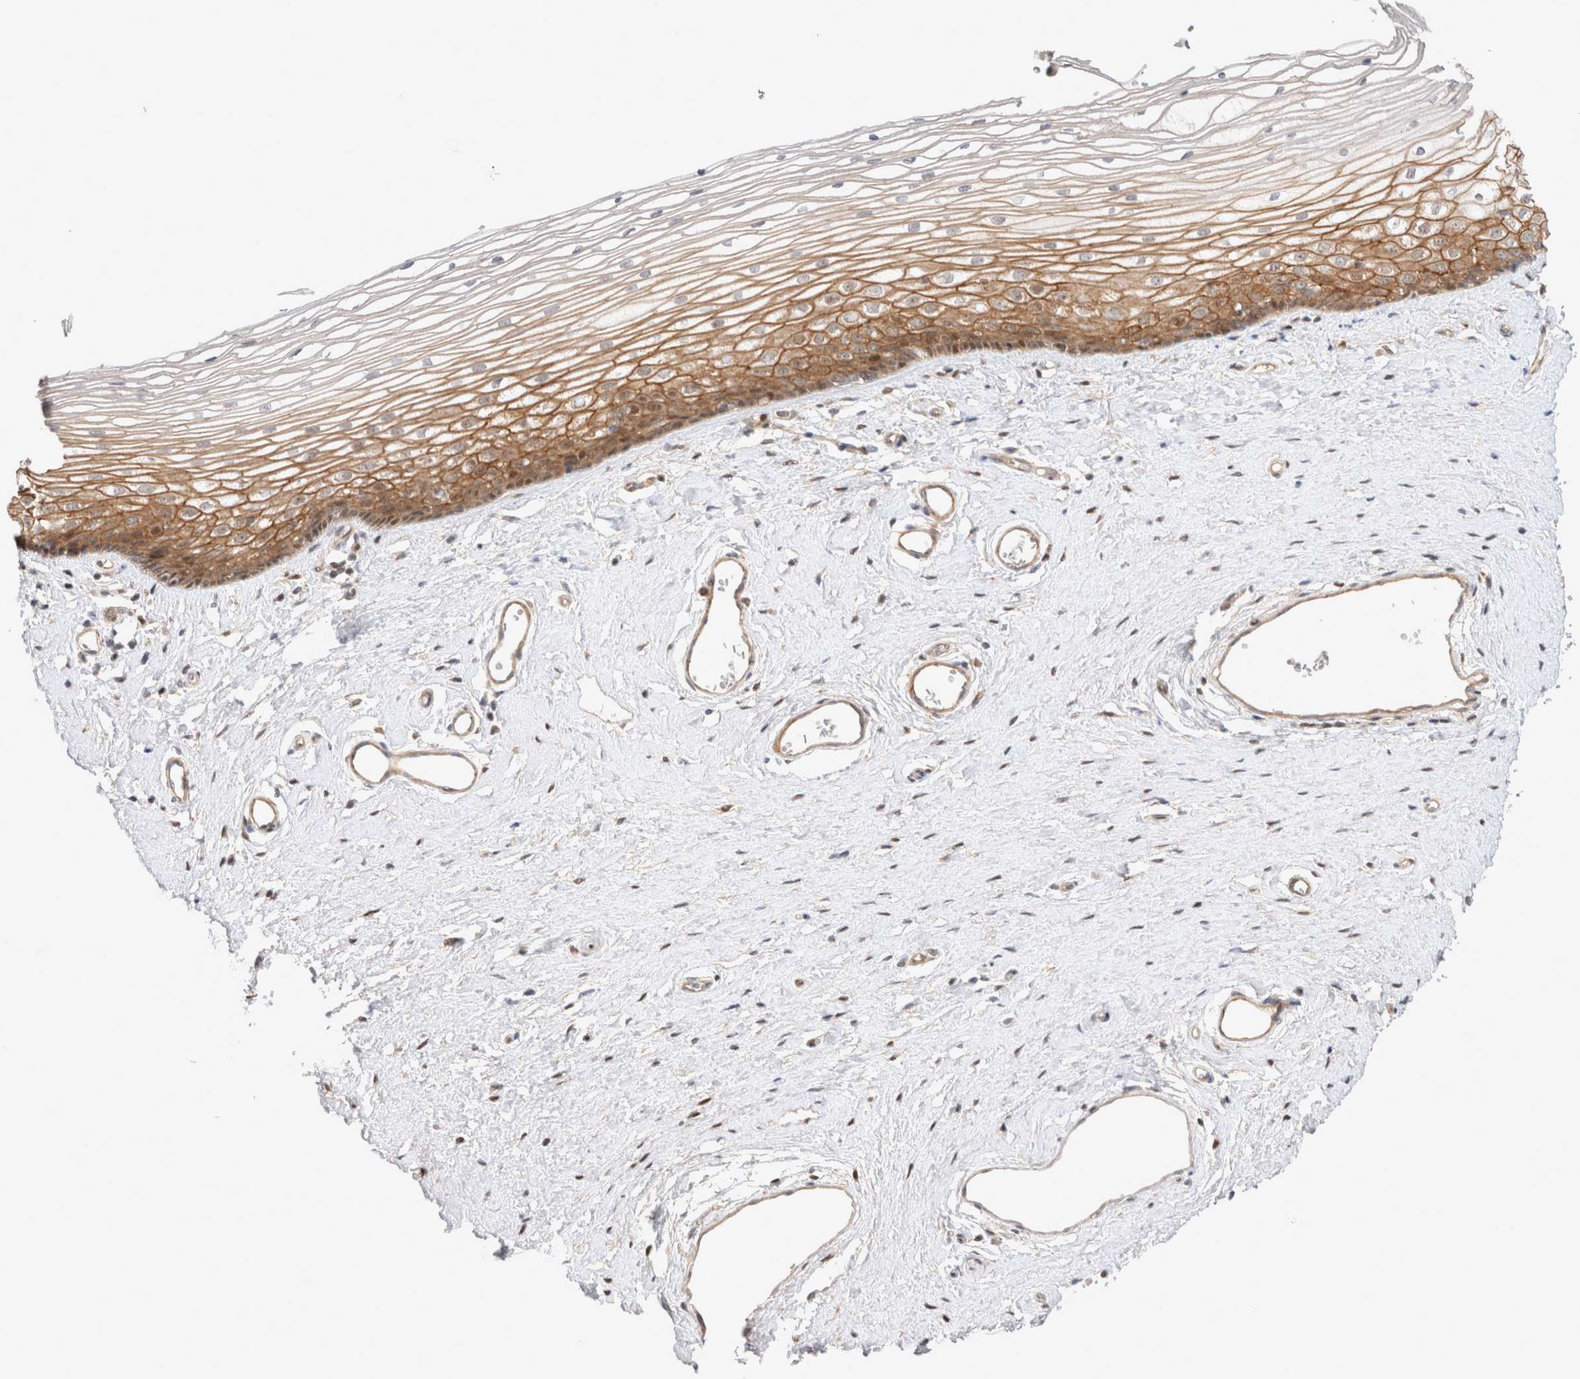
{"staining": {"intensity": "moderate", "quantity": ">75%", "location": "cytoplasmic/membranous"}, "tissue": "vagina", "cell_type": "Squamous epithelial cells", "image_type": "normal", "snomed": [{"axis": "morphology", "description": "Normal tissue, NOS"}, {"axis": "topography", "description": "Vagina"}], "caption": "Moderate cytoplasmic/membranous expression for a protein is appreciated in approximately >75% of squamous epithelial cells of unremarkable vagina using immunohistochemistry (IHC).", "gene": "TCF4", "patient": {"sex": "female", "age": 46}}